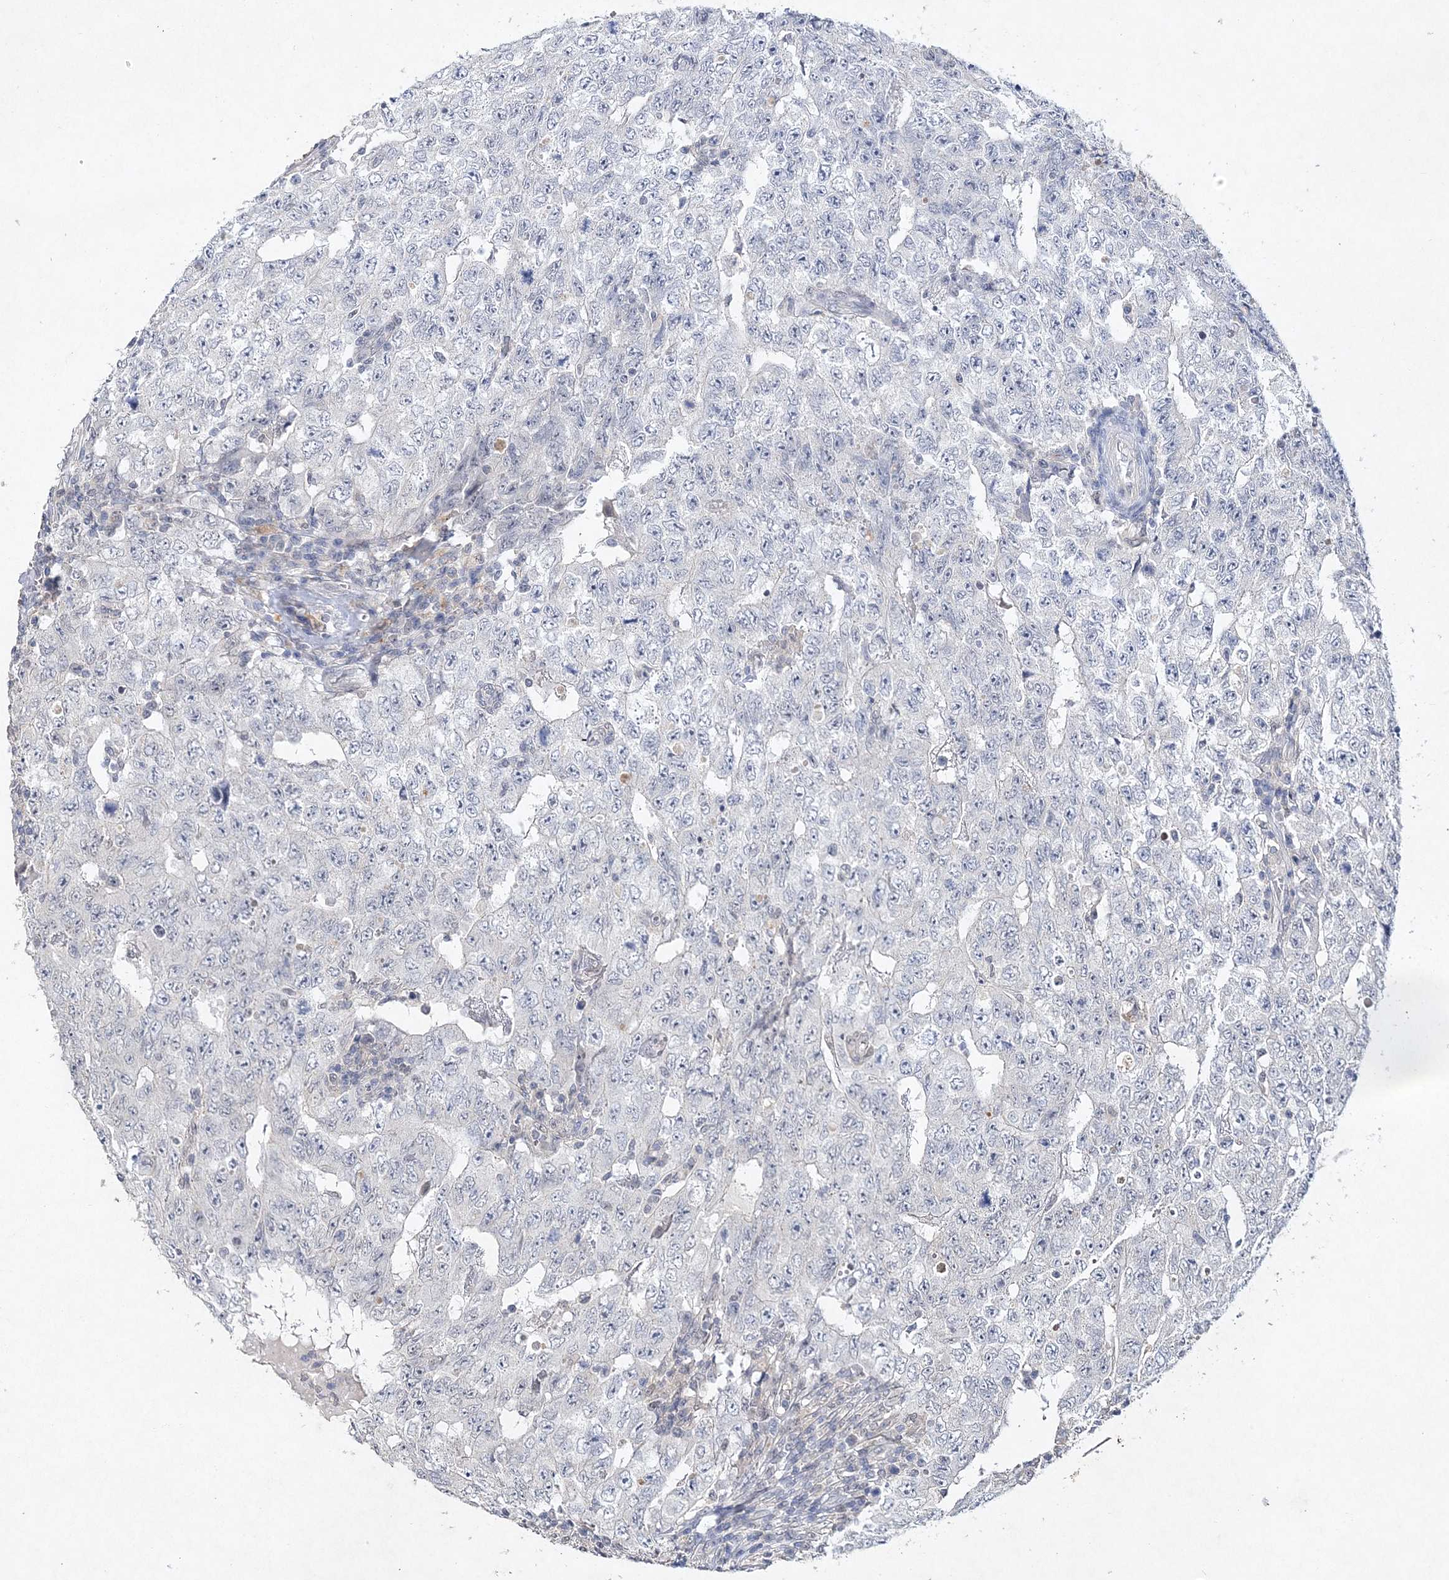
{"staining": {"intensity": "negative", "quantity": "none", "location": "none"}, "tissue": "testis cancer", "cell_type": "Tumor cells", "image_type": "cancer", "snomed": [{"axis": "morphology", "description": "Carcinoma, Embryonal, NOS"}, {"axis": "topography", "description": "Testis"}], "caption": "A high-resolution micrograph shows immunohistochemistry staining of testis cancer, which shows no significant positivity in tumor cells.", "gene": "MAT2B", "patient": {"sex": "male", "age": 26}}